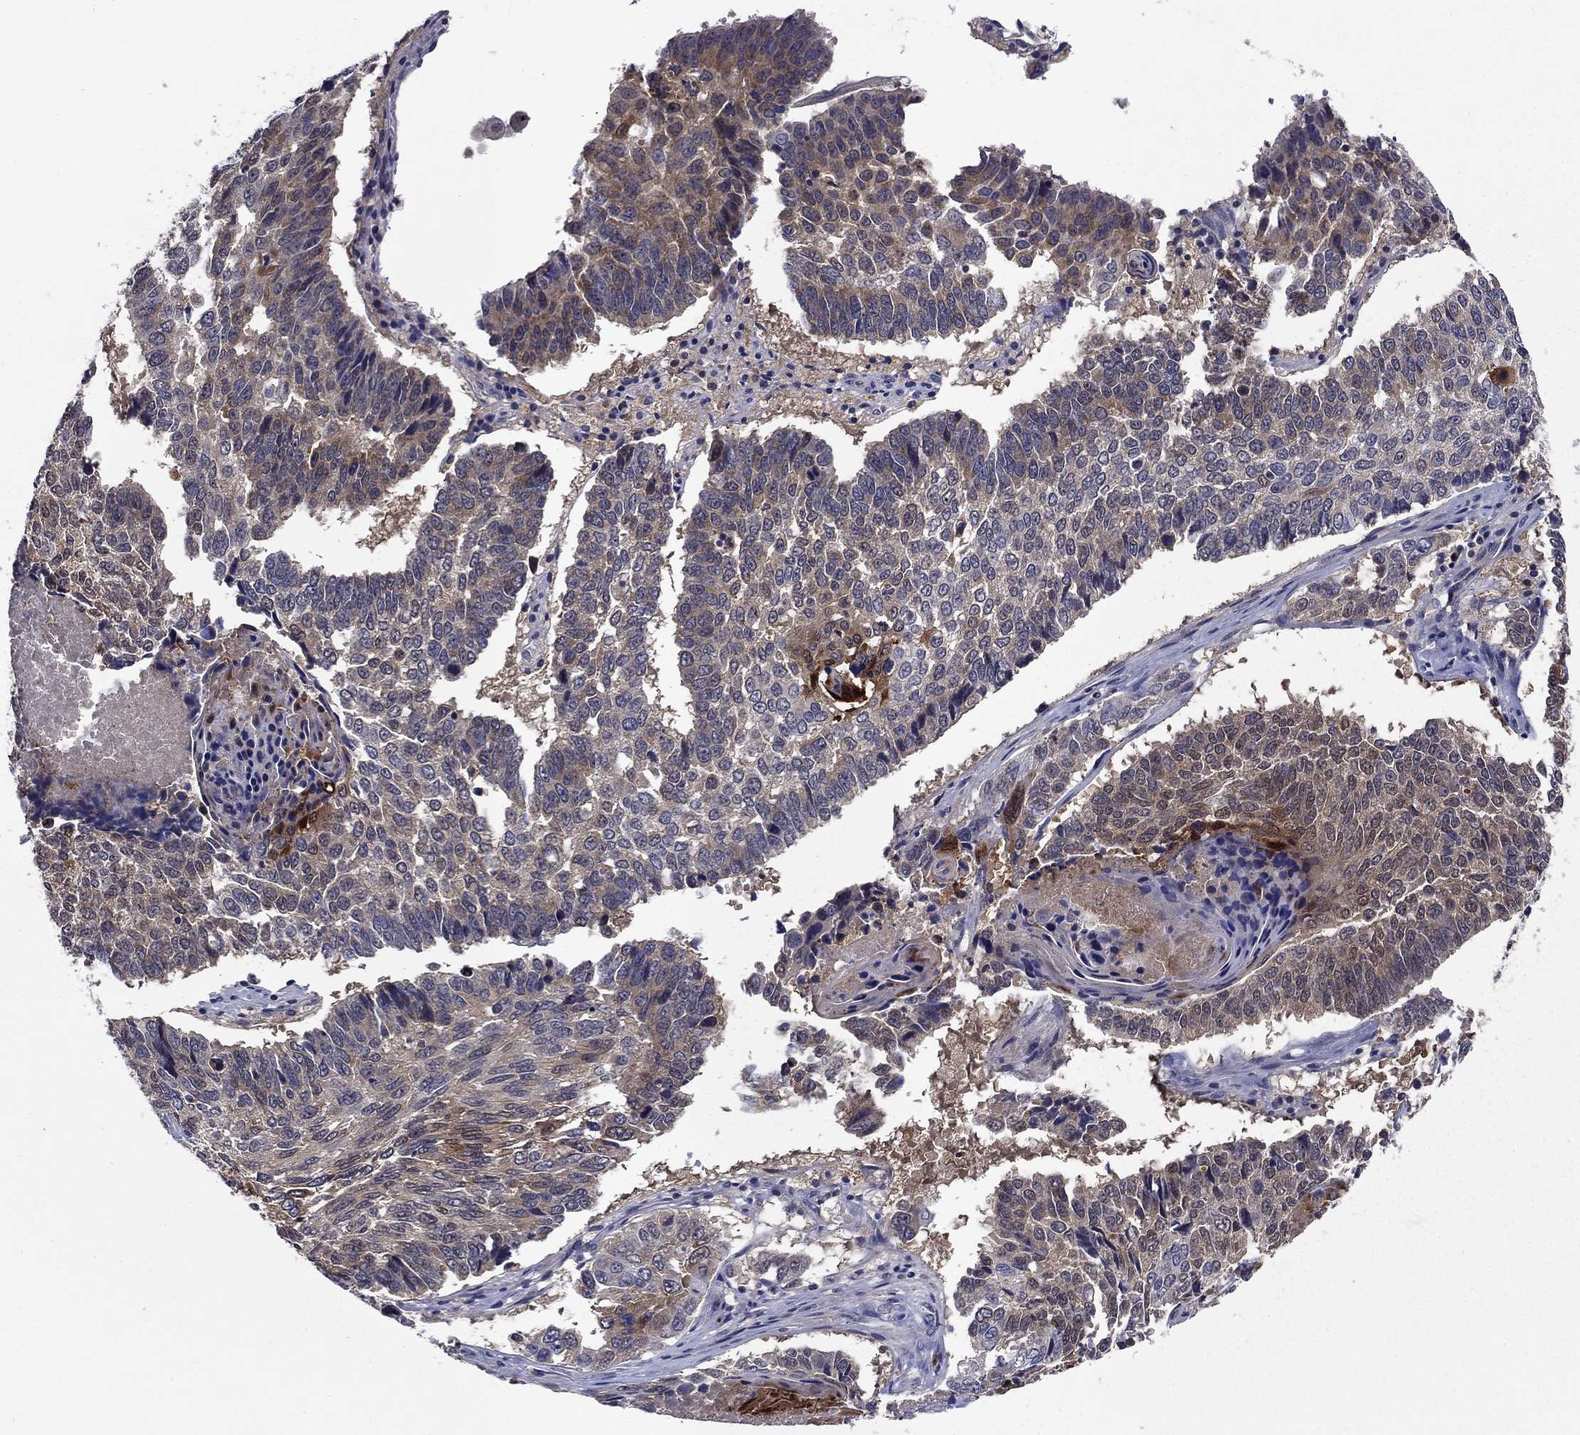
{"staining": {"intensity": "weak", "quantity": "<25%", "location": "cytoplasmic/membranous"}, "tissue": "lung cancer", "cell_type": "Tumor cells", "image_type": "cancer", "snomed": [{"axis": "morphology", "description": "Squamous cell carcinoma, NOS"}, {"axis": "topography", "description": "Lung"}], "caption": "Squamous cell carcinoma (lung) was stained to show a protein in brown. There is no significant staining in tumor cells.", "gene": "GLTP", "patient": {"sex": "male", "age": 73}}